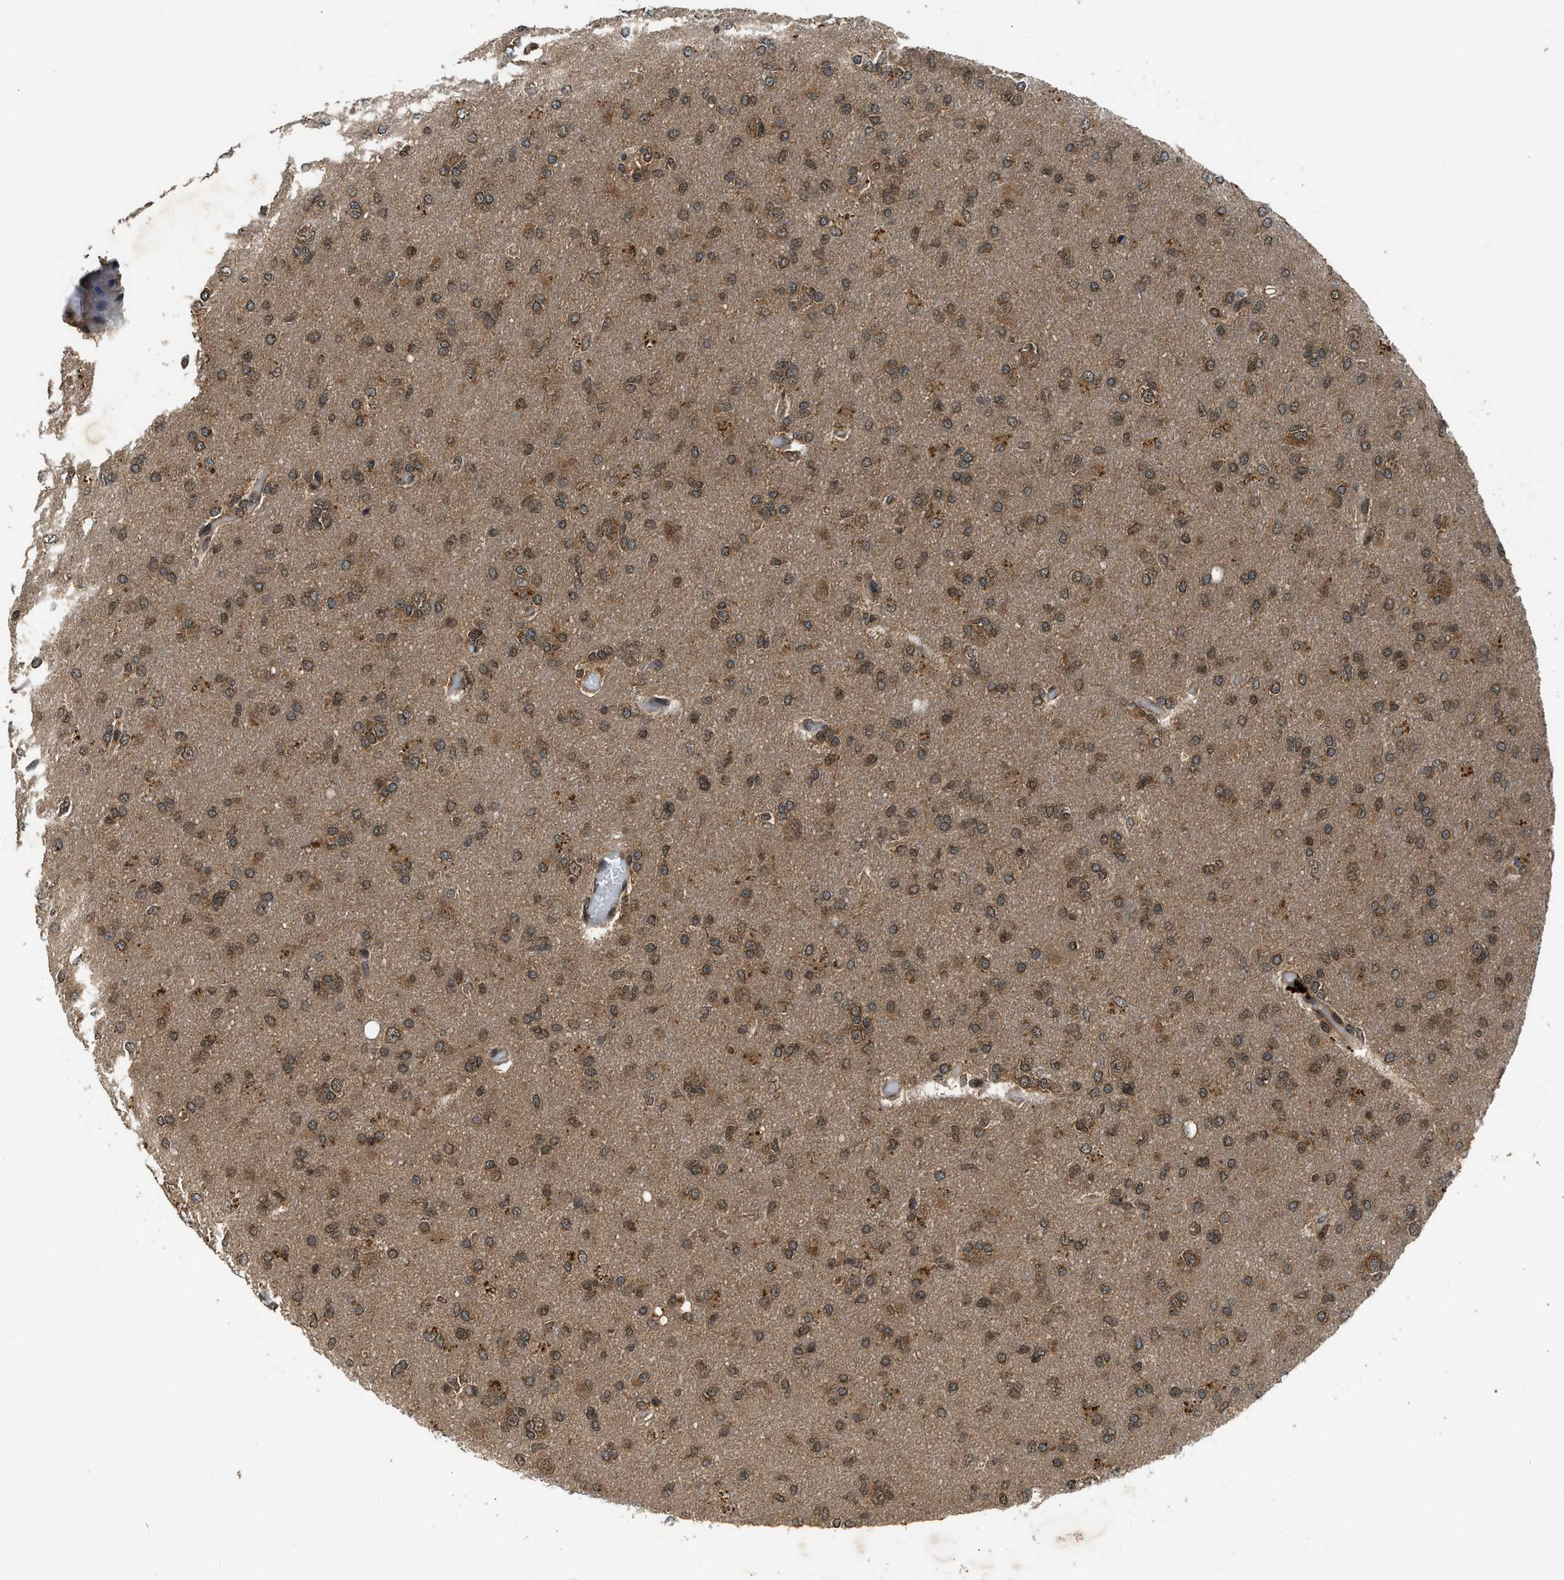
{"staining": {"intensity": "moderate", "quantity": ">75%", "location": "cytoplasmic/membranous"}, "tissue": "glioma", "cell_type": "Tumor cells", "image_type": "cancer", "snomed": [{"axis": "morphology", "description": "Glioma, malignant, High grade"}, {"axis": "topography", "description": "Cerebral cortex"}], "caption": "Glioma stained for a protein (brown) reveals moderate cytoplasmic/membranous positive positivity in about >75% of tumor cells.", "gene": "RPS6KB1", "patient": {"sex": "female", "age": 36}}